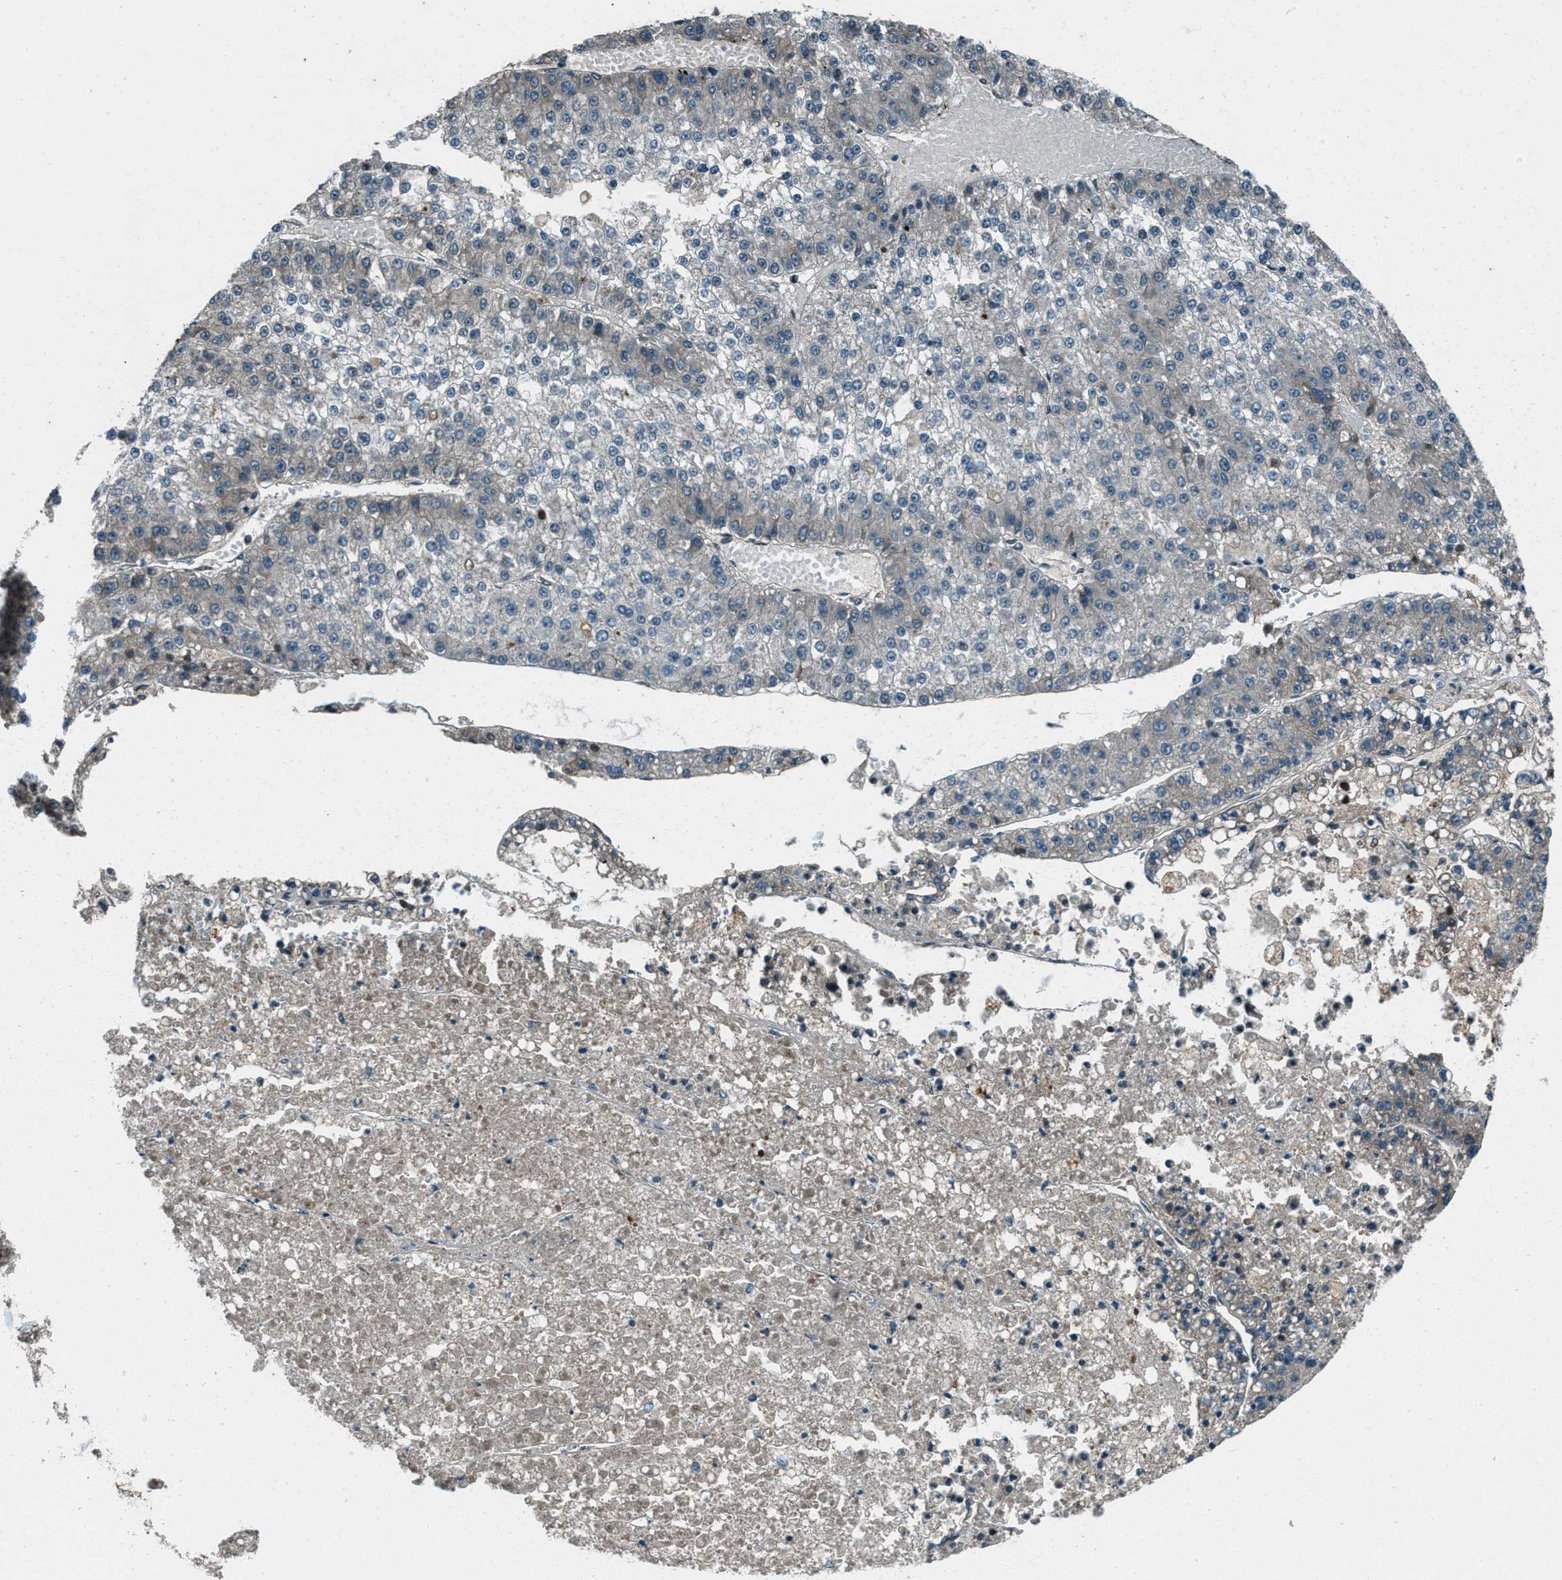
{"staining": {"intensity": "negative", "quantity": "none", "location": "none"}, "tissue": "liver cancer", "cell_type": "Tumor cells", "image_type": "cancer", "snomed": [{"axis": "morphology", "description": "Carcinoma, Hepatocellular, NOS"}, {"axis": "topography", "description": "Liver"}], "caption": "IHC histopathology image of hepatocellular carcinoma (liver) stained for a protein (brown), which demonstrates no positivity in tumor cells.", "gene": "SVIL", "patient": {"sex": "female", "age": 73}}